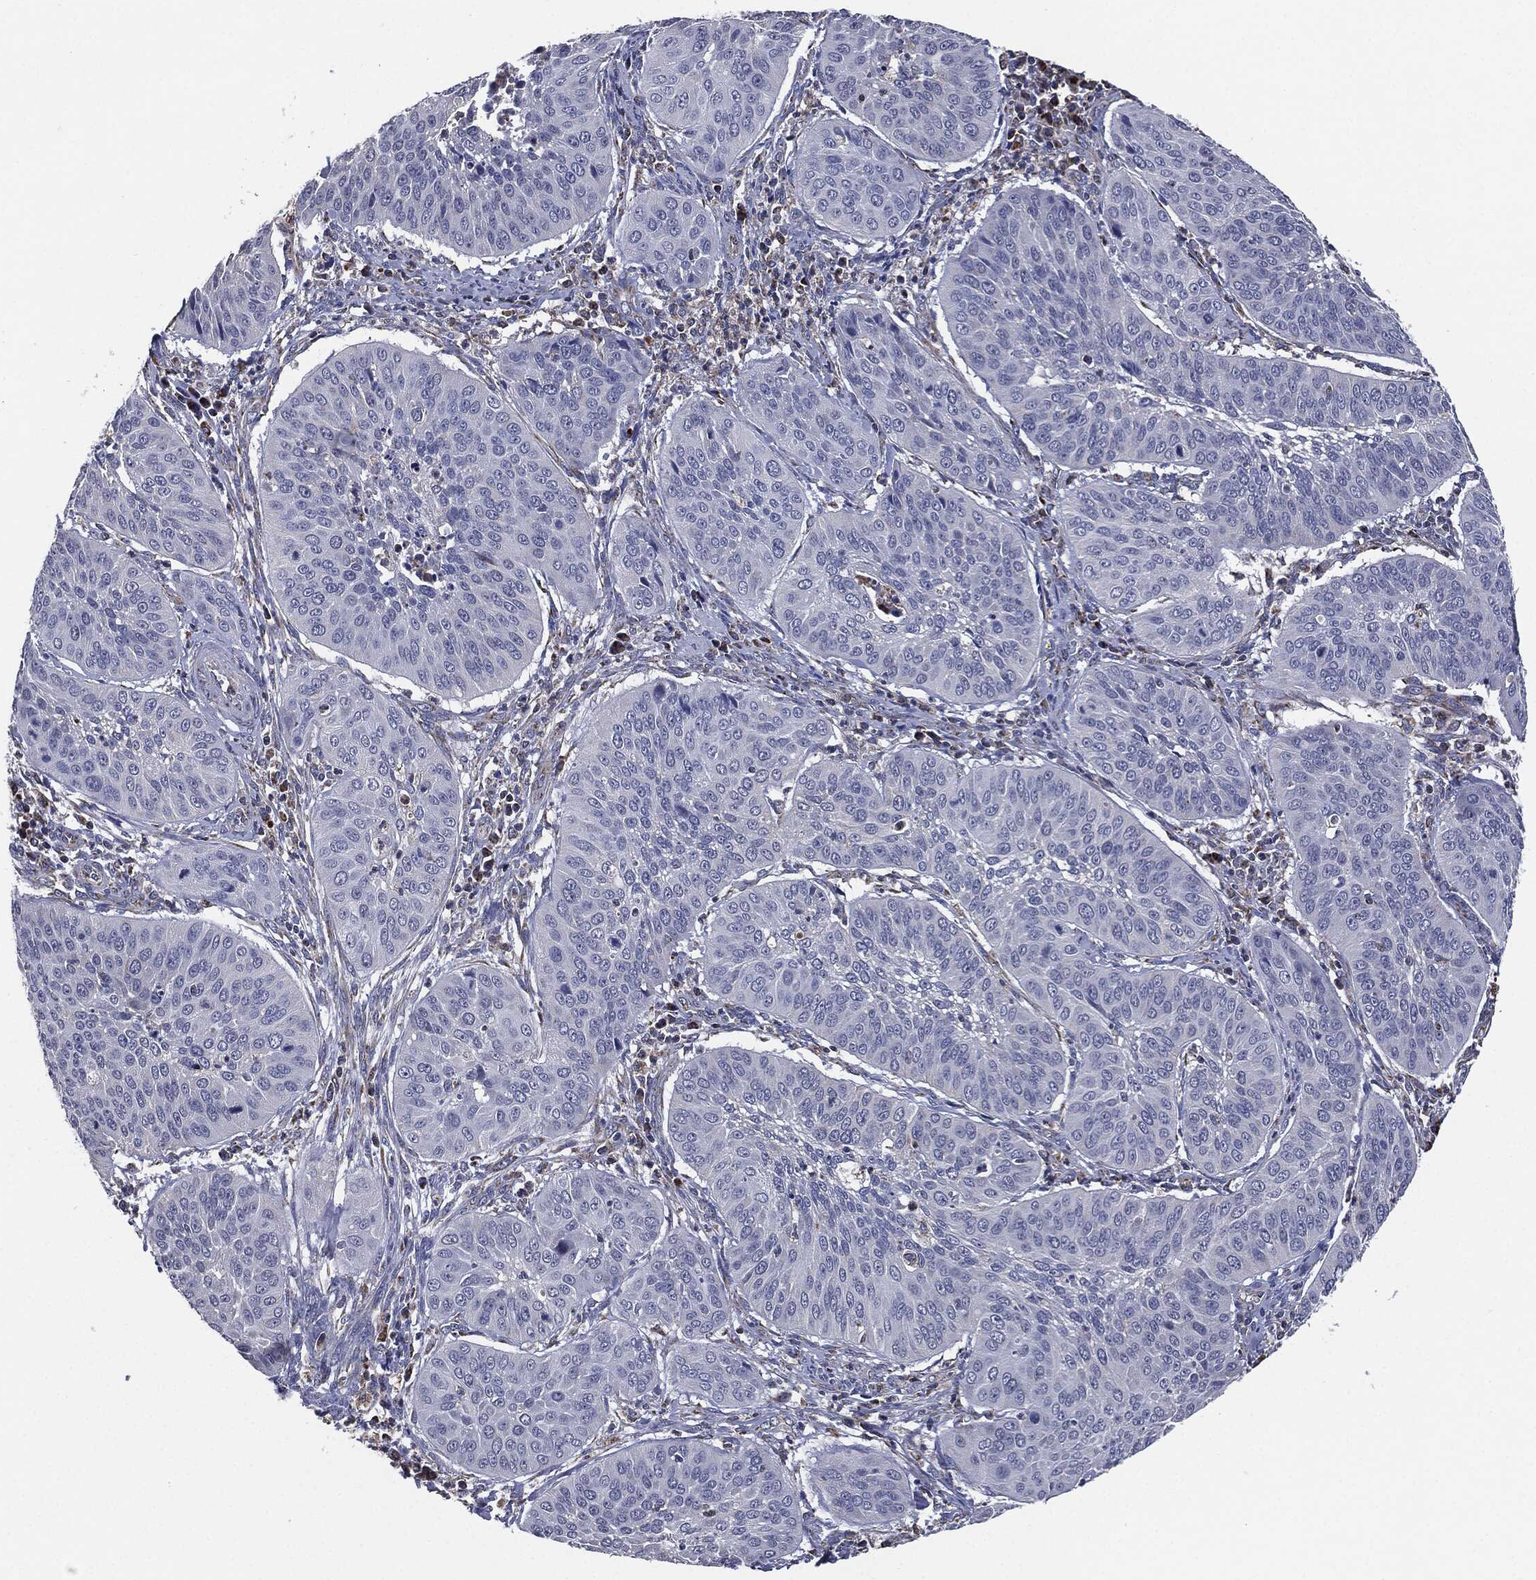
{"staining": {"intensity": "negative", "quantity": "none", "location": "none"}, "tissue": "cervical cancer", "cell_type": "Tumor cells", "image_type": "cancer", "snomed": [{"axis": "morphology", "description": "Normal tissue, NOS"}, {"axis": "morphology", "description": "Squamous cell carcinoma, NOS"}, {"axis": "topography", "description": "Cervix"}], "caption": "Protein analysis of cervical squamous cell carcinoma shows no significant positivity in tumor cells. Brightfield microscopy of immunohistochemistry (IHC) stained with DAB (brown) and hematoxylin (blue), captured at high magnification.", "gene": "NDUFV2", "patient": {"sex": "female", "age": 39}}